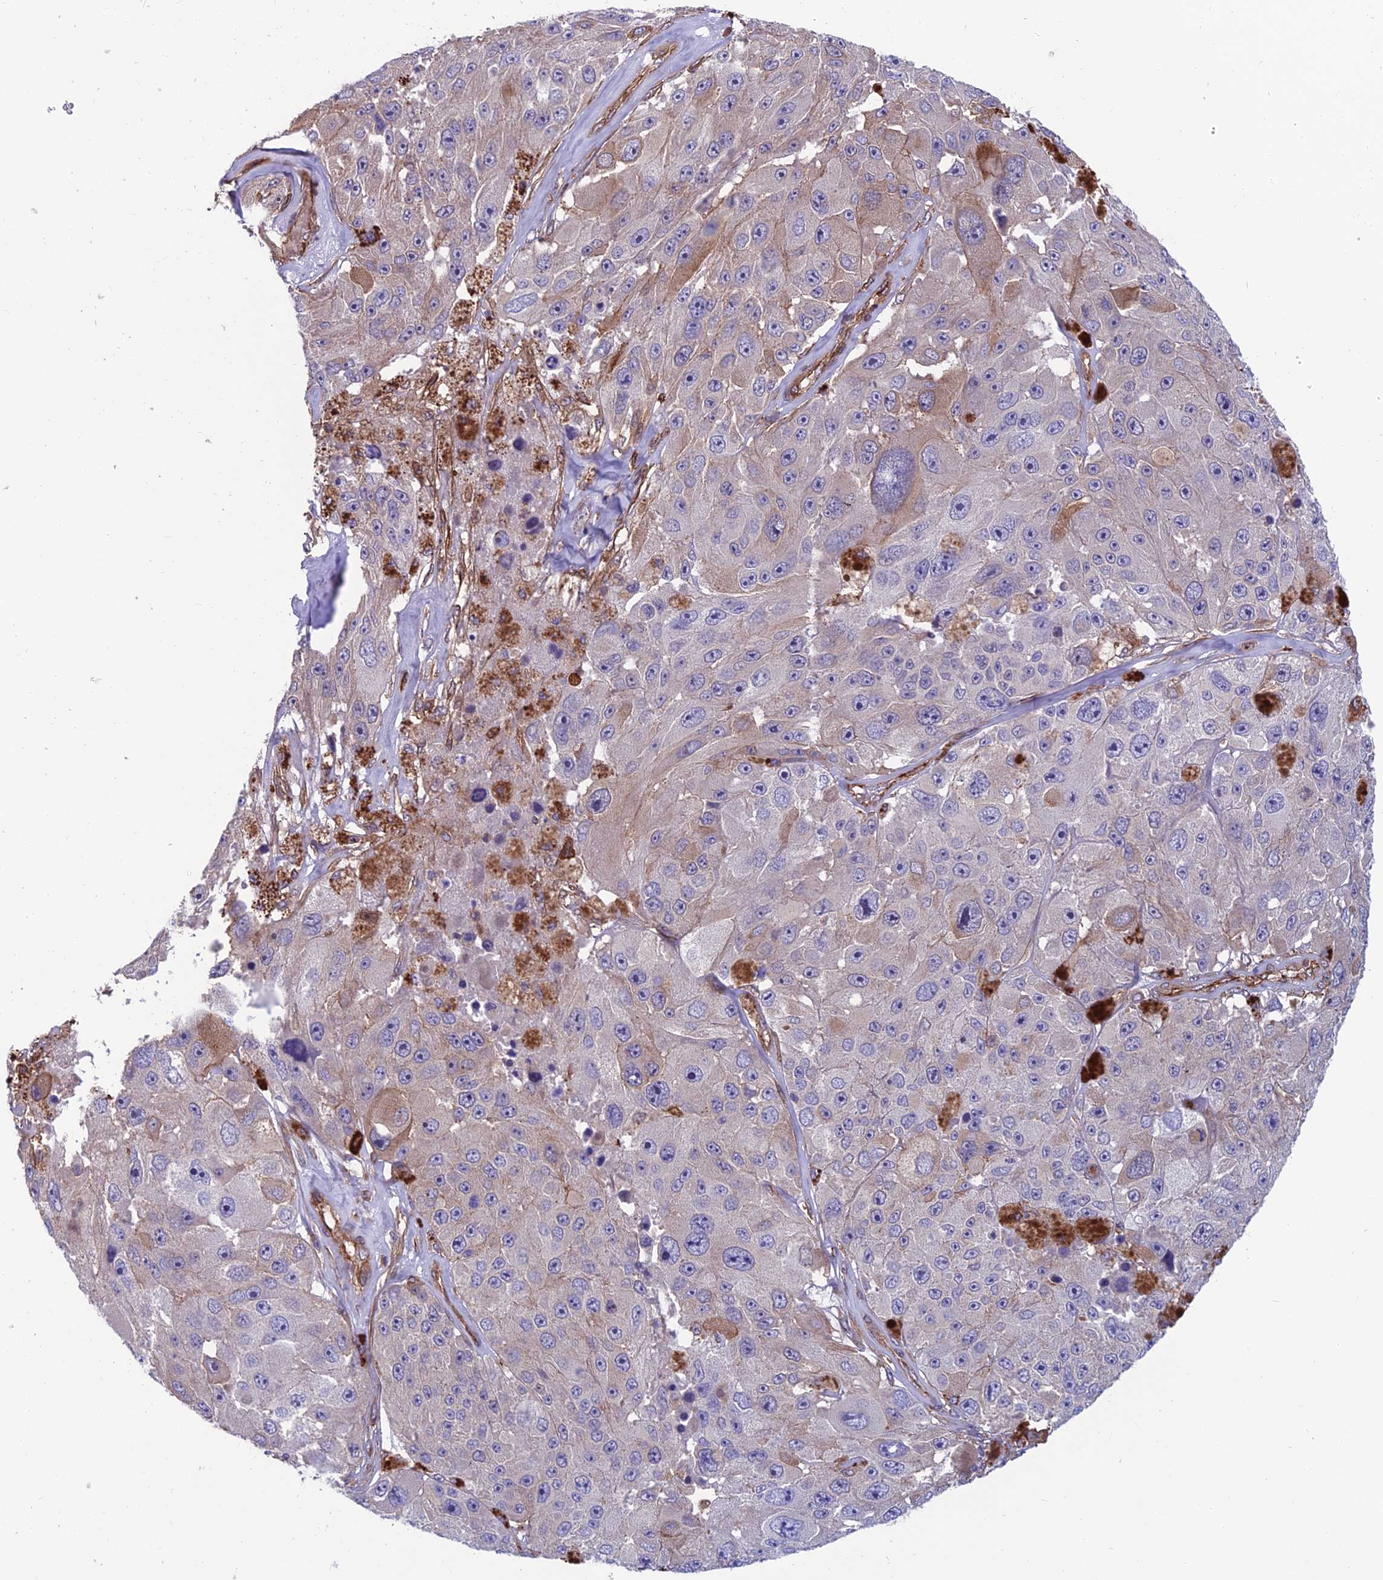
{"staining": {"intensity": "negative", "quantity": "none", "location": "none"}, "tissue": "melanoma", "cell_type": "Tumor cells", "image_type": "cancer", "snomed": [{"axis": "morphology", "description": "Malignant melanoma, Metastatic site"}, {"axis": "topography", "description": "Lymph node"}], "caption": "The micrograph exhibits no significant staining in tumor cells of melanoma.", "gene": "RTN4RL1", "patient": {"sex": "male", "age": 62}}